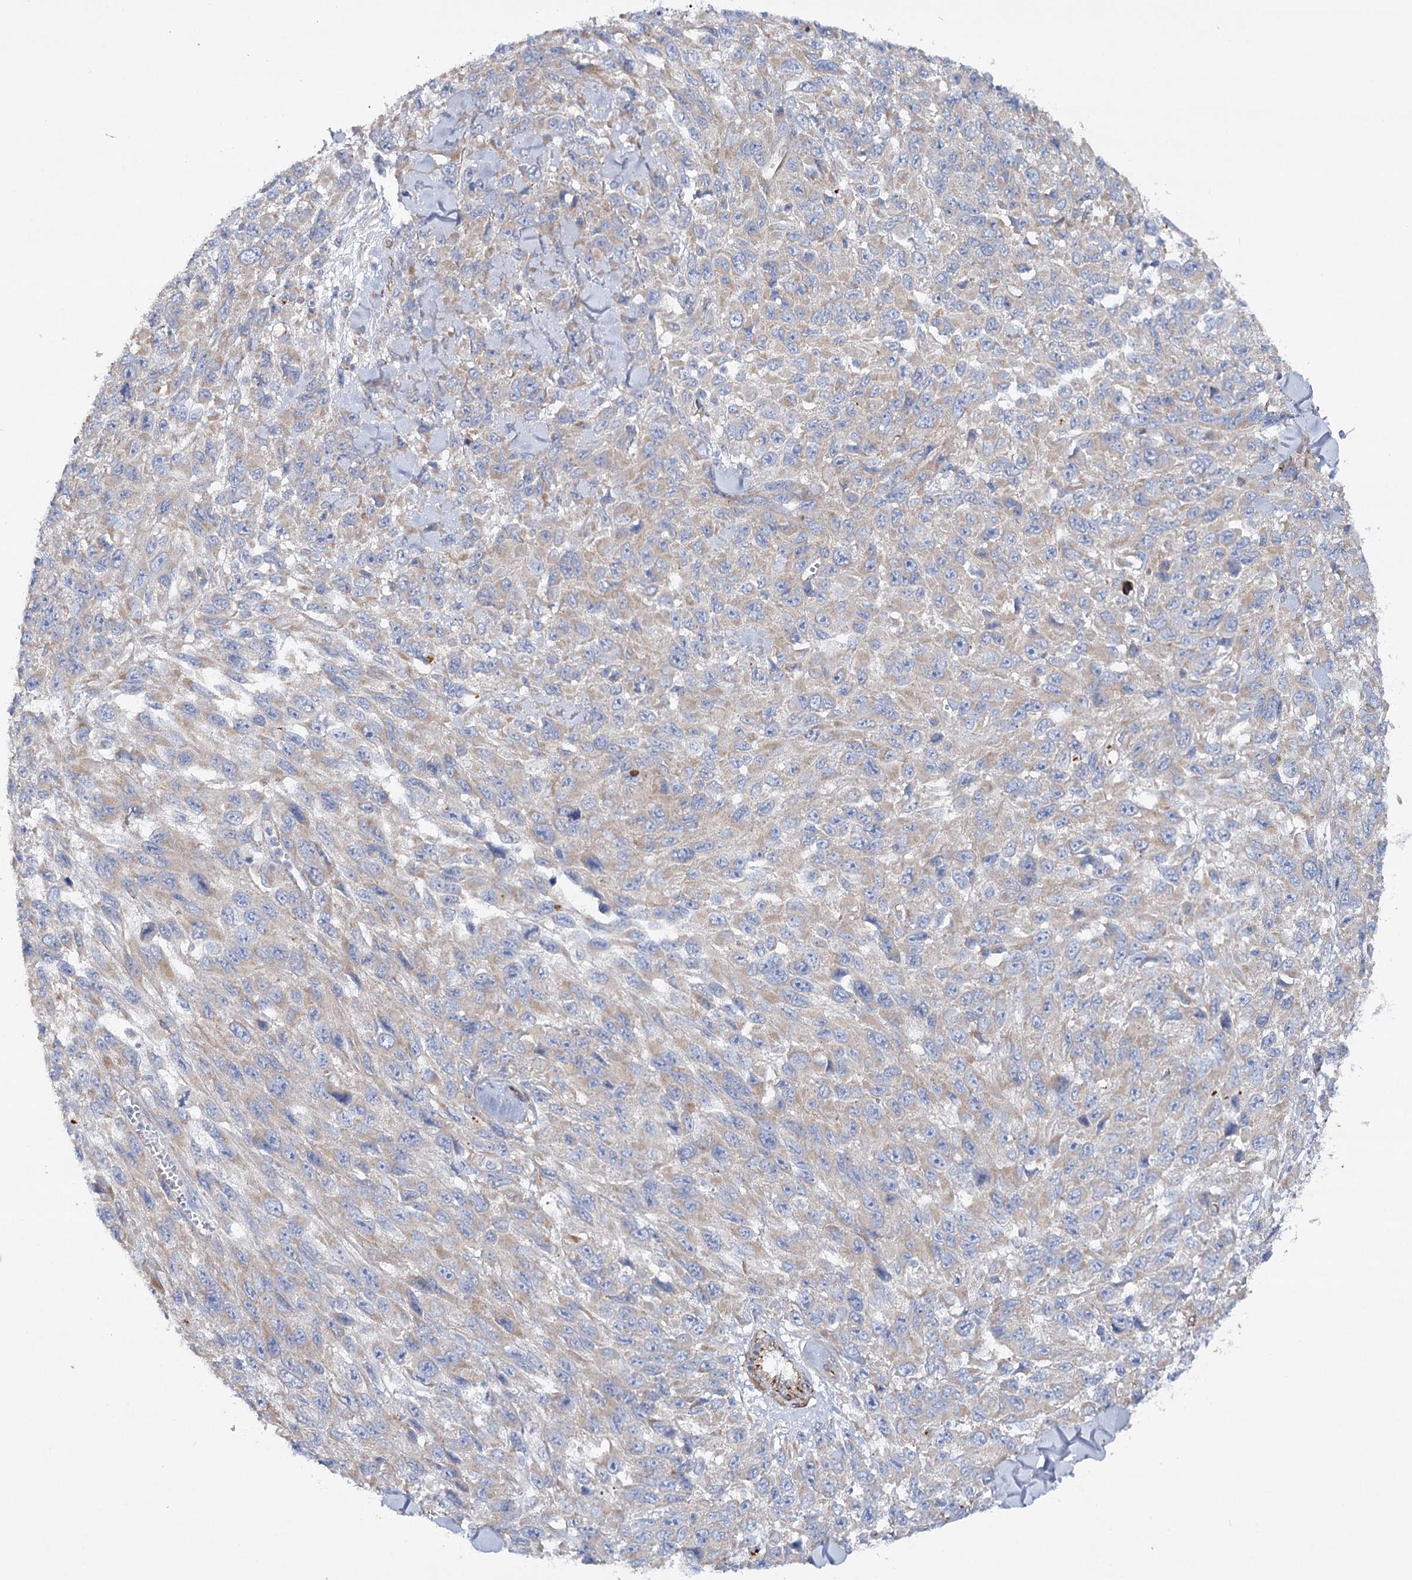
{"staining": {"intensity": "negative", "quantity": "none", "location": "none"}, "tissue": "melanoma", "cell_type": "Tumor cells", "image_type": "cancer", "snomed": [{"axis": "morphology", "description": "Malignant melanoma, NOS"}, {"axis": "topography", "description": "Skin"}], "caption": "Tumor cells are negative for brown protein staining in melanoma.", "gene": "TMEM164", "patient": {"sex": "female", "age": 96}}